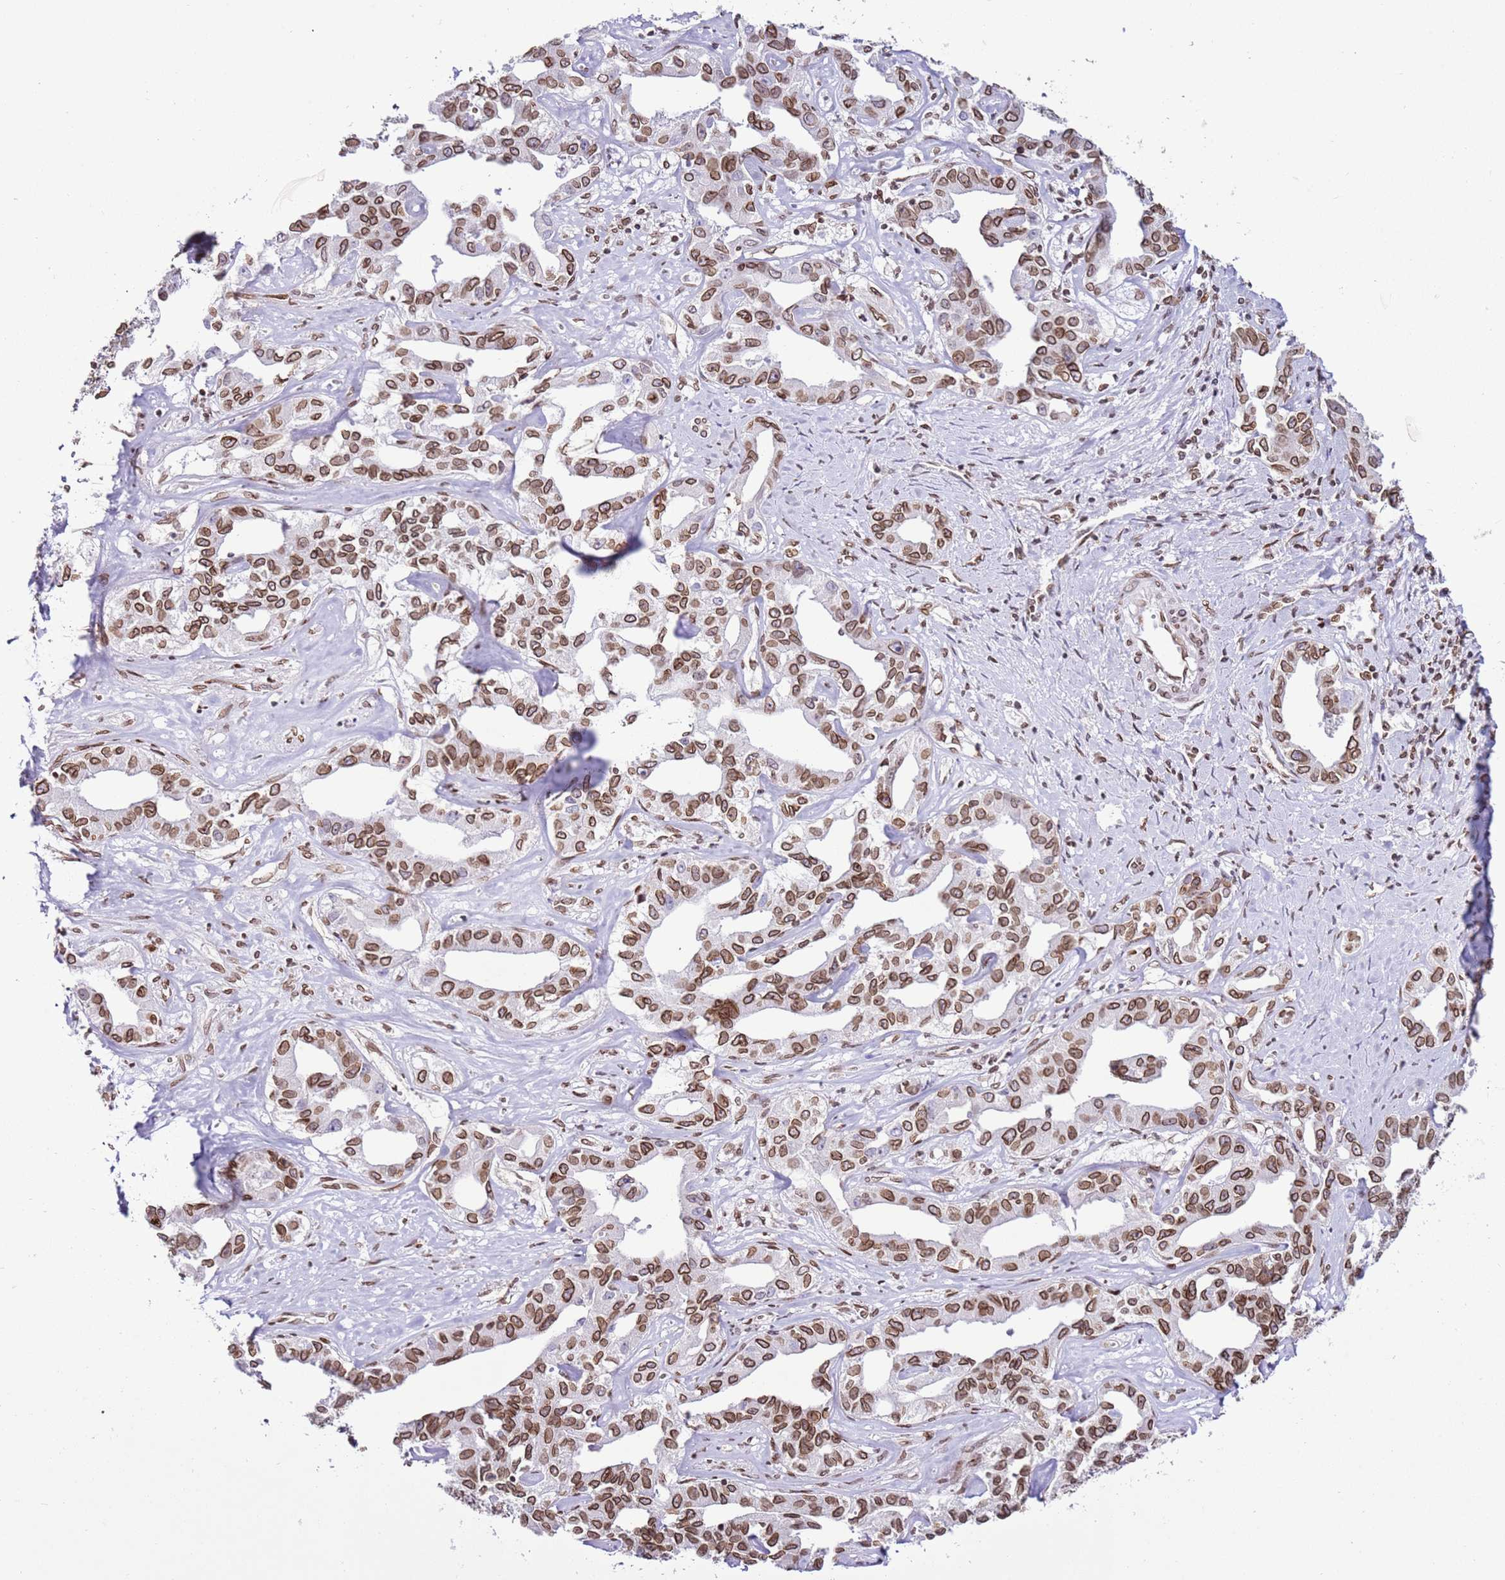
{"staining": {"intensity": "moderate", "quantity": ">75%", "location": "cytoplasmic/membranous,nuclear"}, "tissue": "liver cancer", "cell_type": "Tumor cells", "image_type": "cancer", "snomed": [{"axis": "morphology", "description": "Cholangiocarcinoma"}, {"axis": "topography", "description": "Liver"}], "caption": "Immunohistochemistry of human cholangiocarcinoma (liver) reveals medium levels of moderate cytoplasmic/membranous and nuclear staining in approximately >75% of tumor cells.", "gene": "POU6F1", "patient": {"sex": "male", "age": 59}}